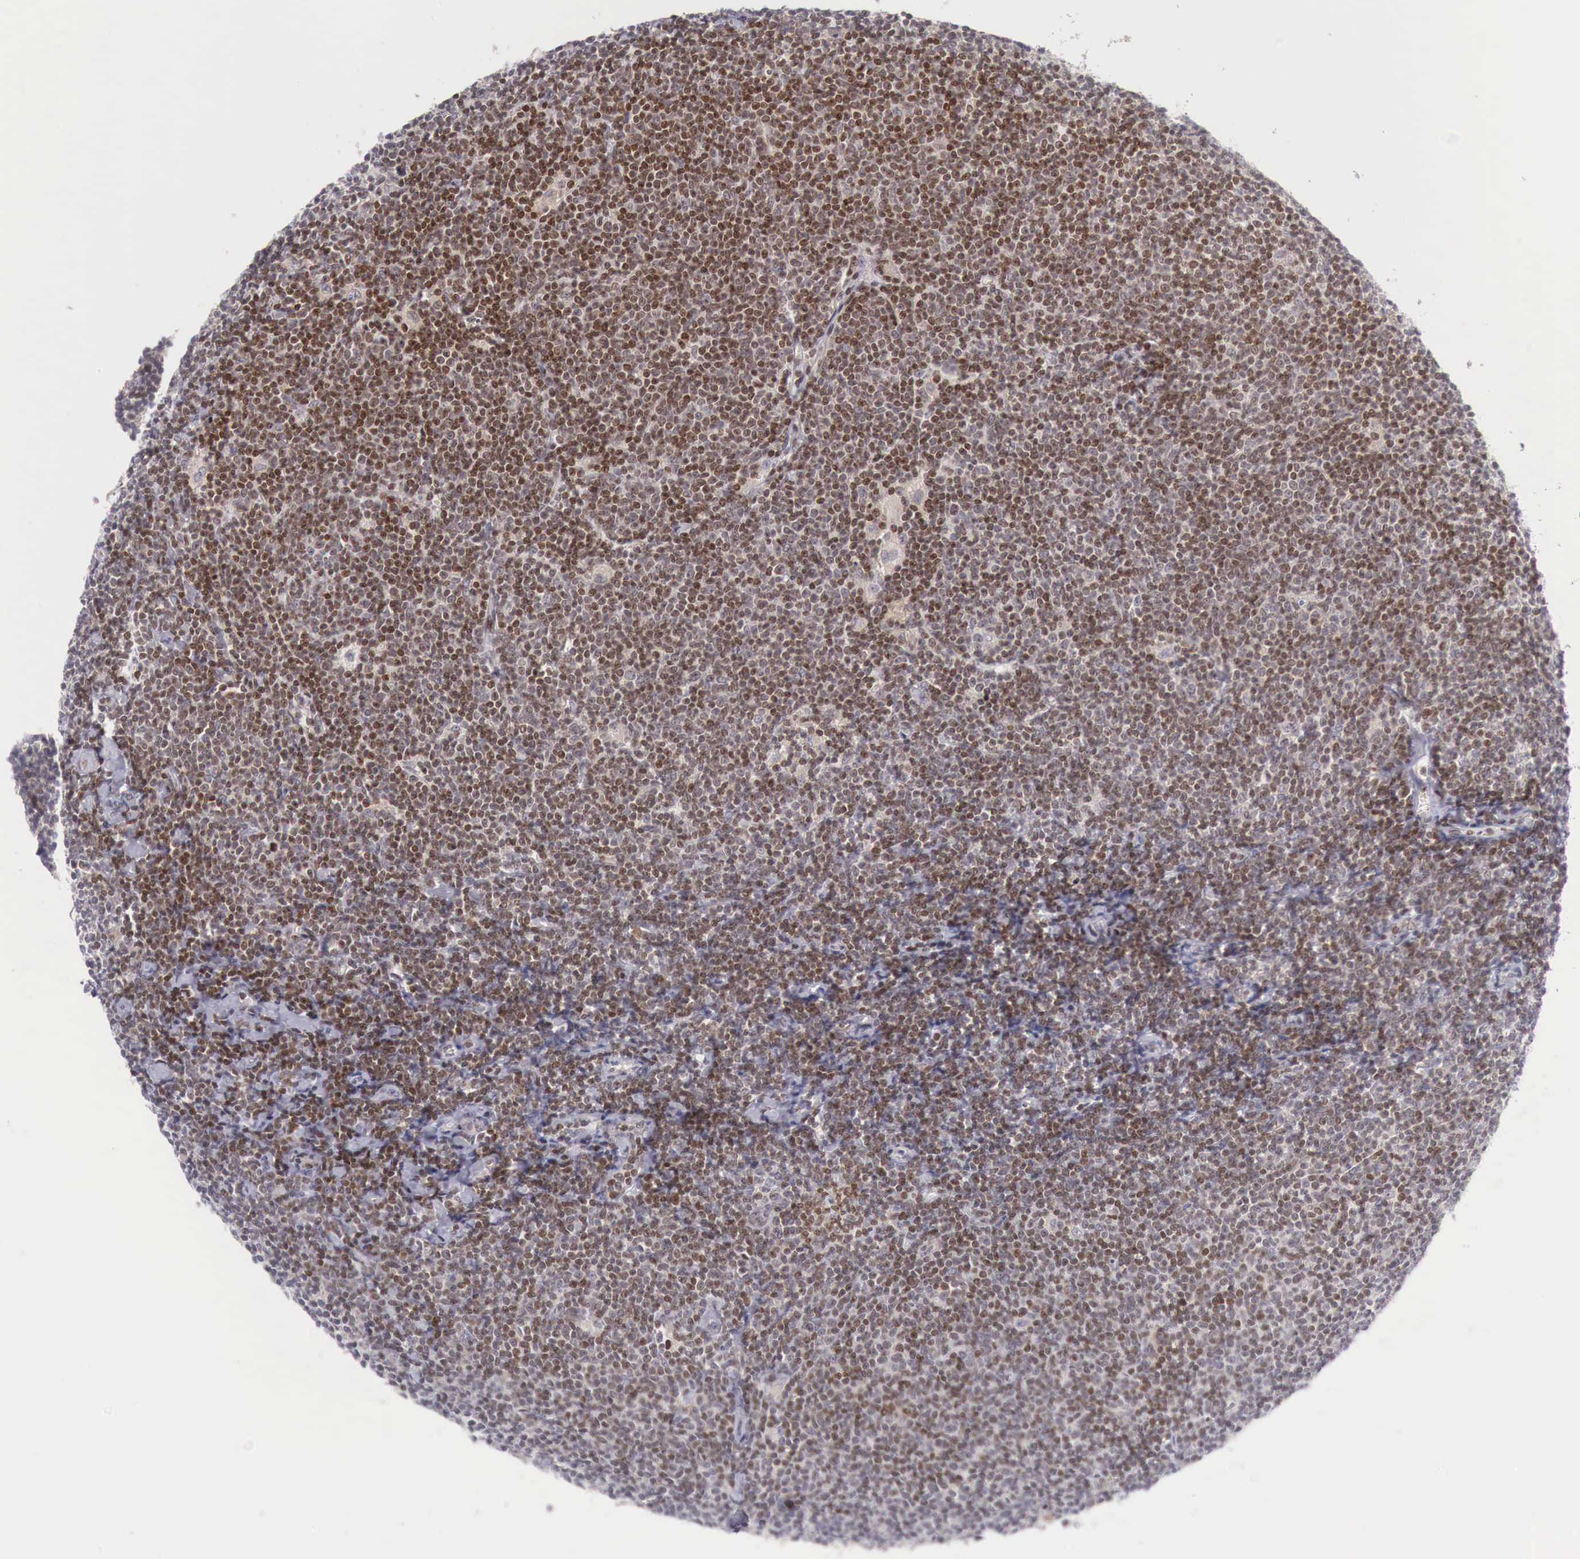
{"staining": {"intensity": "strong", "quantity": ">75%", "location": "nuclear"}, "tissue": "lymphoma", "cell_type": "Tumor cells", "image_type": "cancer", "snomed": [{"axis": "morphology", "description": "Malignant lymphoma, non-Hodgkin's type, Low grade"}, {"axis": "topography", "description": "Lymph node"}], "caption": "Lymphoma stained with a protein marker reveals strong staining in tumor cells.", "gene": "CLCN5", "patient": {"sex": "male", "age": 65}}